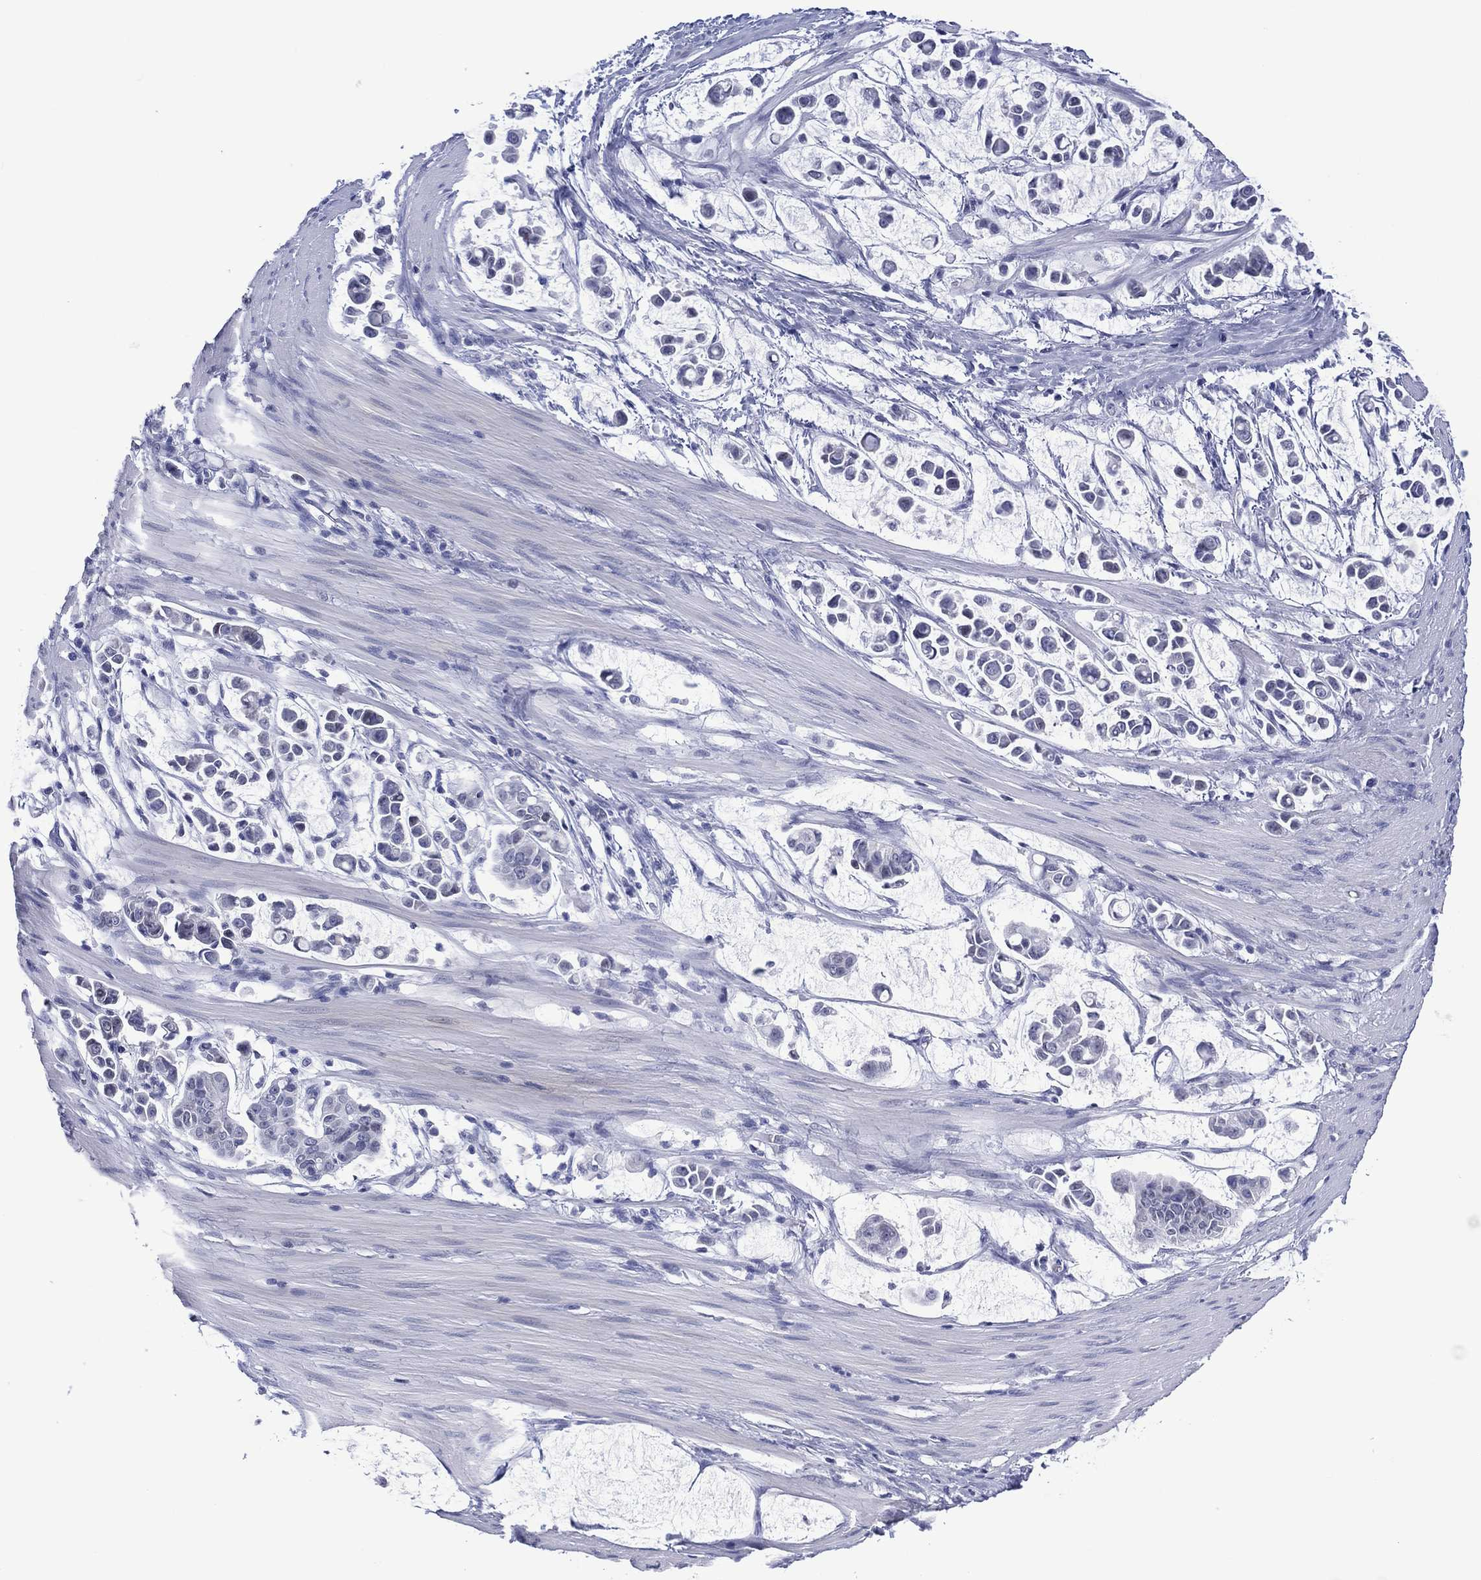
{"staining": {"intensity": "negative", "quantity": "none", "location": "none"}, "tissue": "stomach cancer", "cell_type": "Tumor cells", "image_type": "cancer", "snomed": [{"axis": "morphology", "description": "Adenocarcinoma, NOS"}, {"axis": "topography", "description": "Stomach"}], "caption": "Immunohistochemical staining of stomach adenocarcinoma reveals no significant staining in tumor cells.", "gene": "UTF1", "patient": {"sex": "male", "age": 82}}